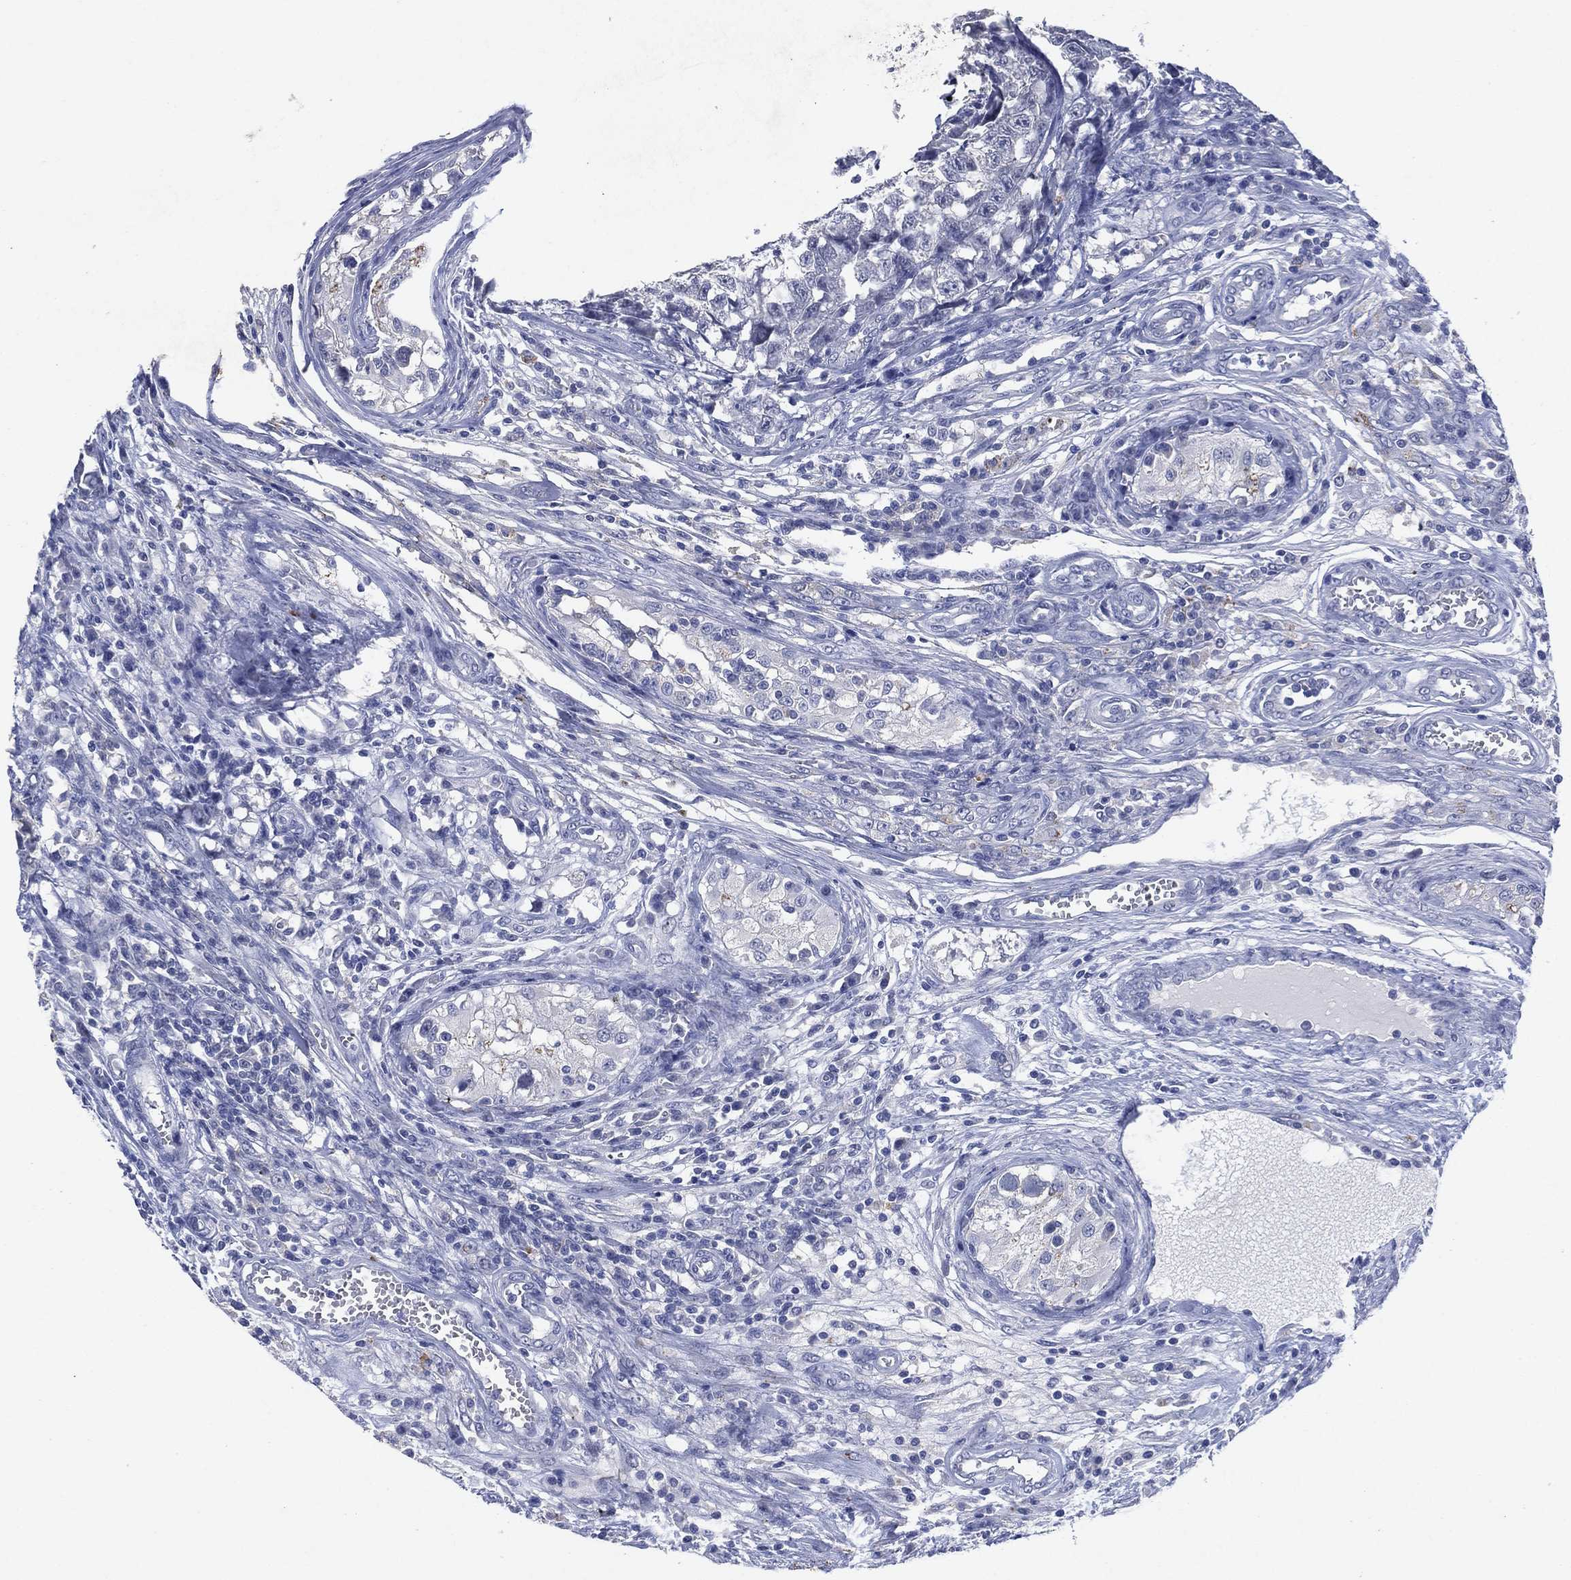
{"staining": {"intensity": "negative", "quantity": "none", "location": "none"}, "tissue": "testis cancer", "cell_type": "Tumor cells", "image_type": "cancer", "snomed": [{"axis": "morphology", "description": "Seminoma, NOS"}, {"axis": "morphology", "description": "Carcinoma, Embryonal, NOS"}, {"axis": "topography", "description": "Testis"}], "caption": "Embryonal carcinoma (testis) was stained to show a protein in brown. There is no significant positivity in tumor cells.", "gene": "FSCN2", "patient": {"sex": "male", "age": 22}}